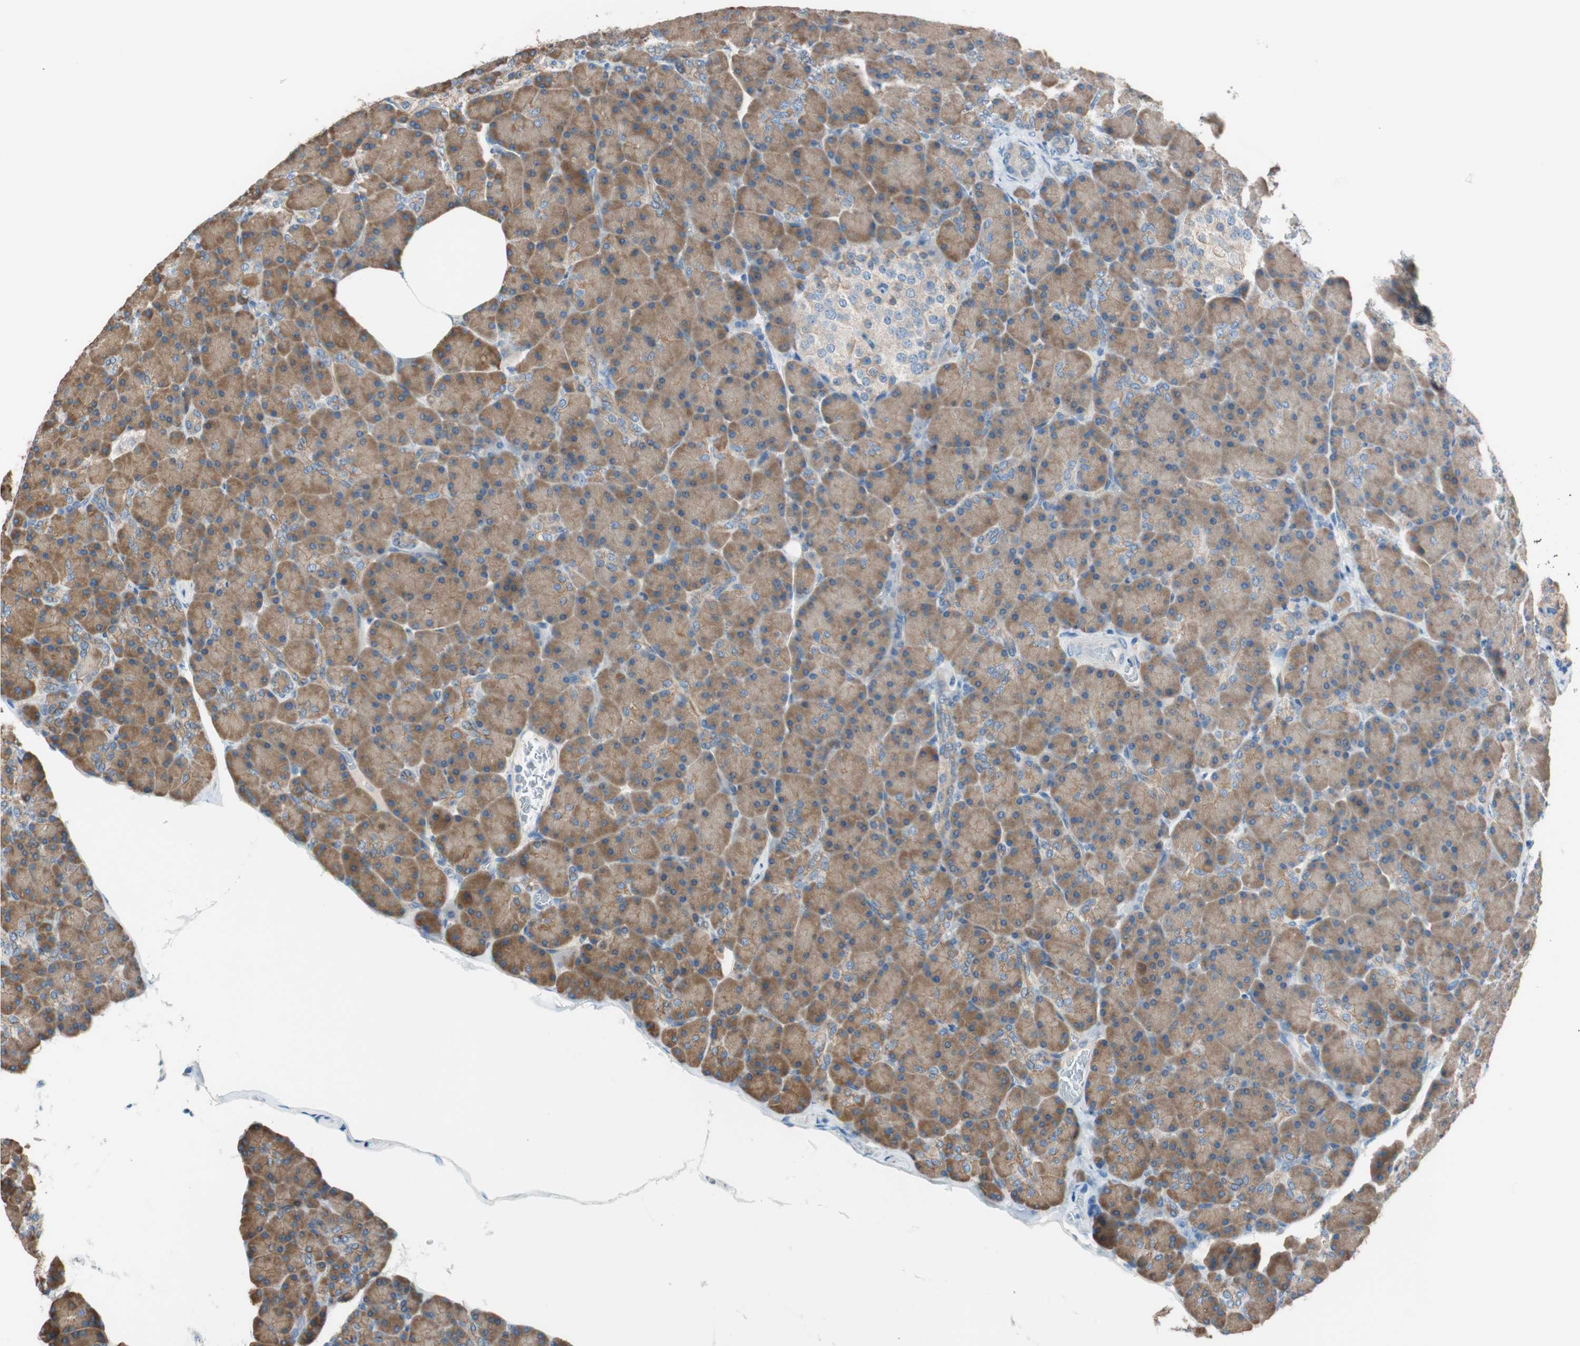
{"staining": {"intensity": "moderate", "quantity": ">75%", "location": "cytoplasmic/membranous"}, "tissue": "pancreas", "cell_type": "Exocrine glandular cells", "image_type": "normal", "snomed": [{"axis": "morphology", "description": "Normal tissue, NOS"}, {"axis": "topography", "description": "Pancreas"}], "caption": "IHC (DAB (3,3'-diaminobenzidine)) staining of unremarkable human pancreas reveals moderate cytoplasmic/membranous protein expression in approximately >75% of exocrine glandular cells. (IHC, brightfield microscopy, high magnification).", "gene": "GLUL", "patient": {"sex": "female", "age": 43}}